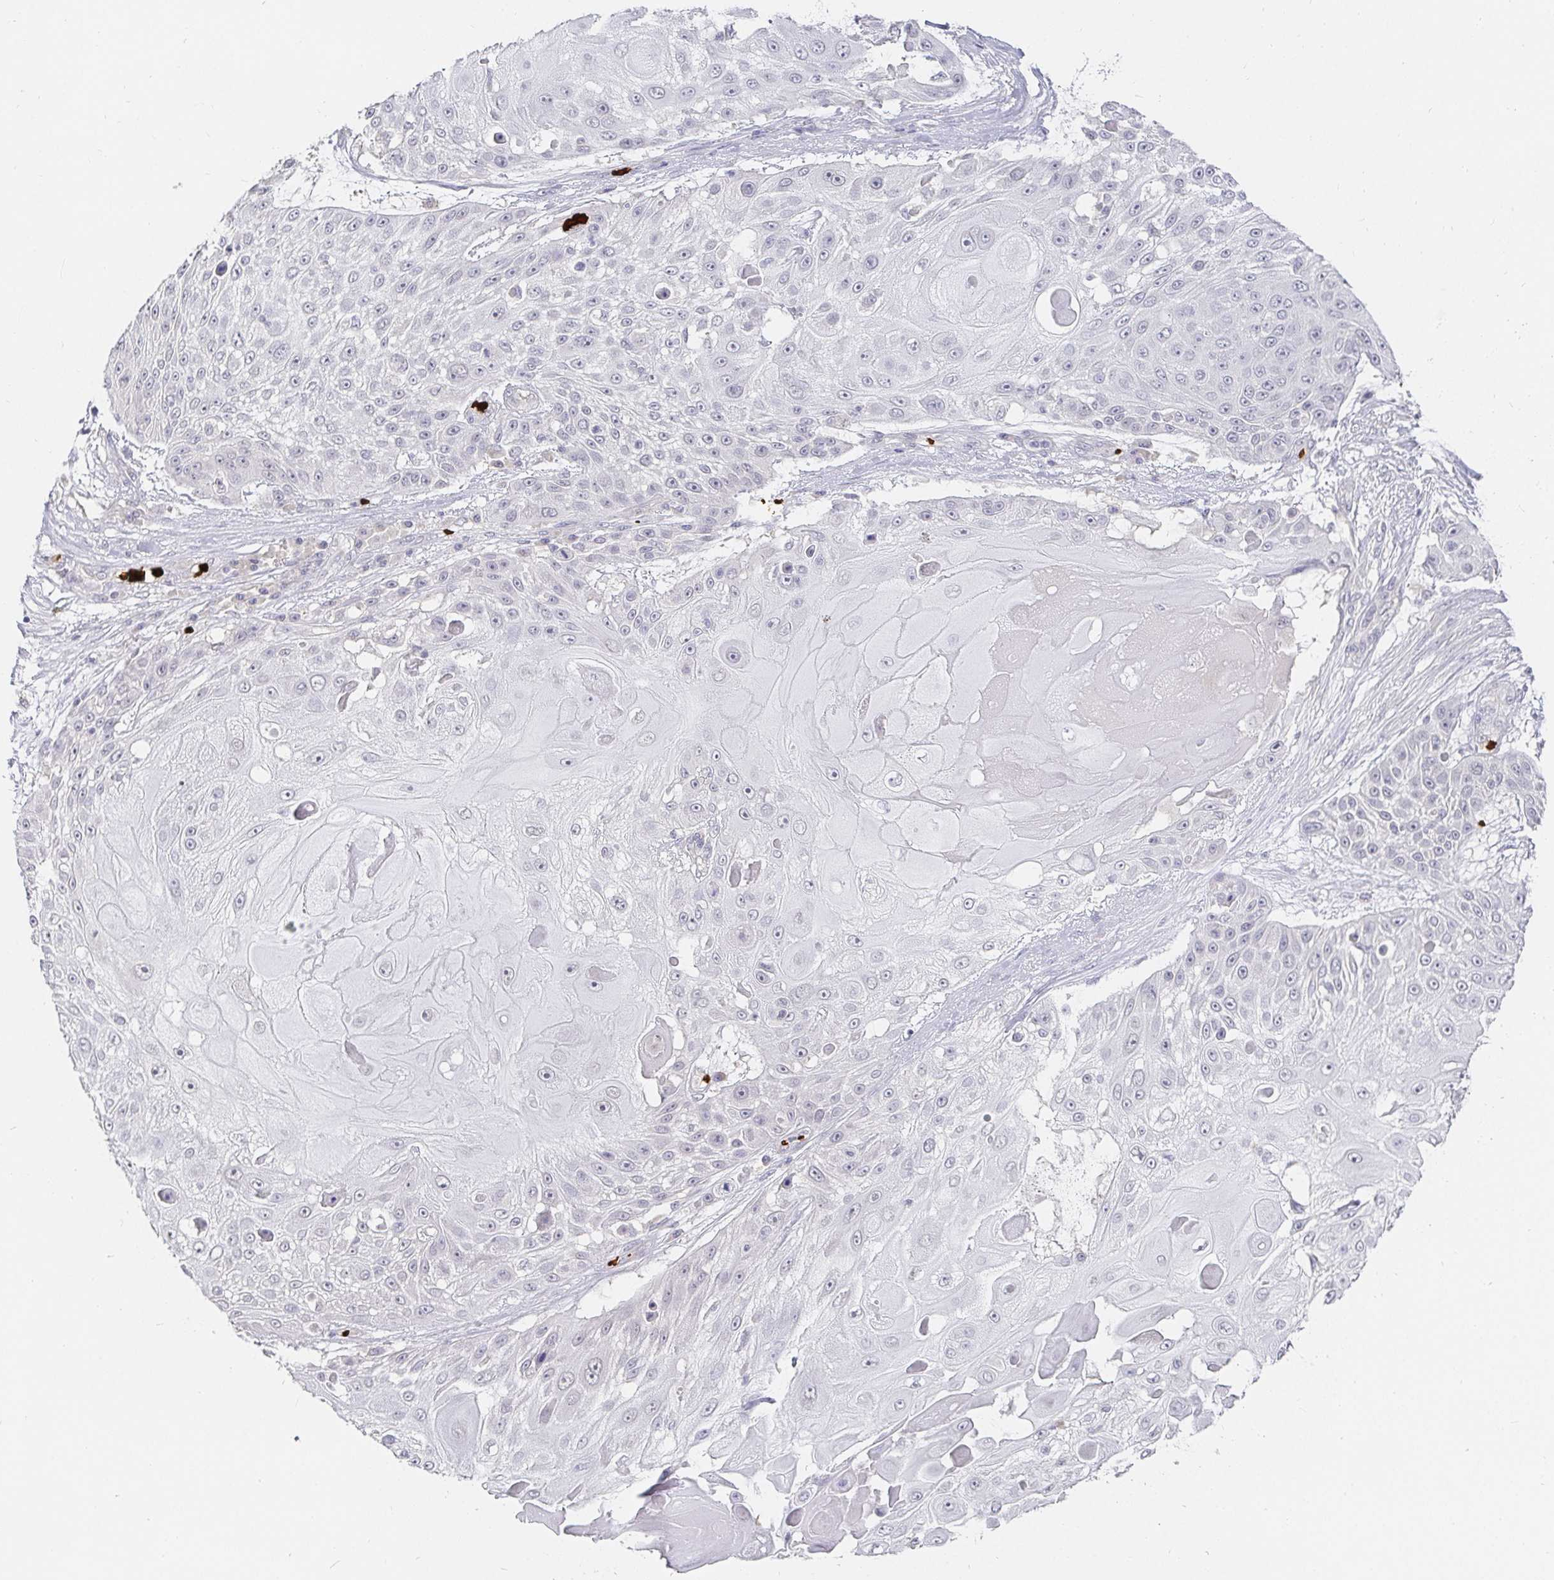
{"staining": {"intensity": "negative", "quantity": "none", "location": "none"}, "tissue": "skin cancer", "cell_type": "Tumor cells", "image_type": "cancer", "snomed": [{"axis": "morphology", "description": "Squamous cell carcinoma, NOS"}, {"axis": "topography", "description": "Skin"}], "caption": "Immunohistochemical staining of squamous cell carcinoma (skin) reveals no significant expression in tumor cells.", "gene": "FGF21", "patient": {"sex": "female", "age": 86}}